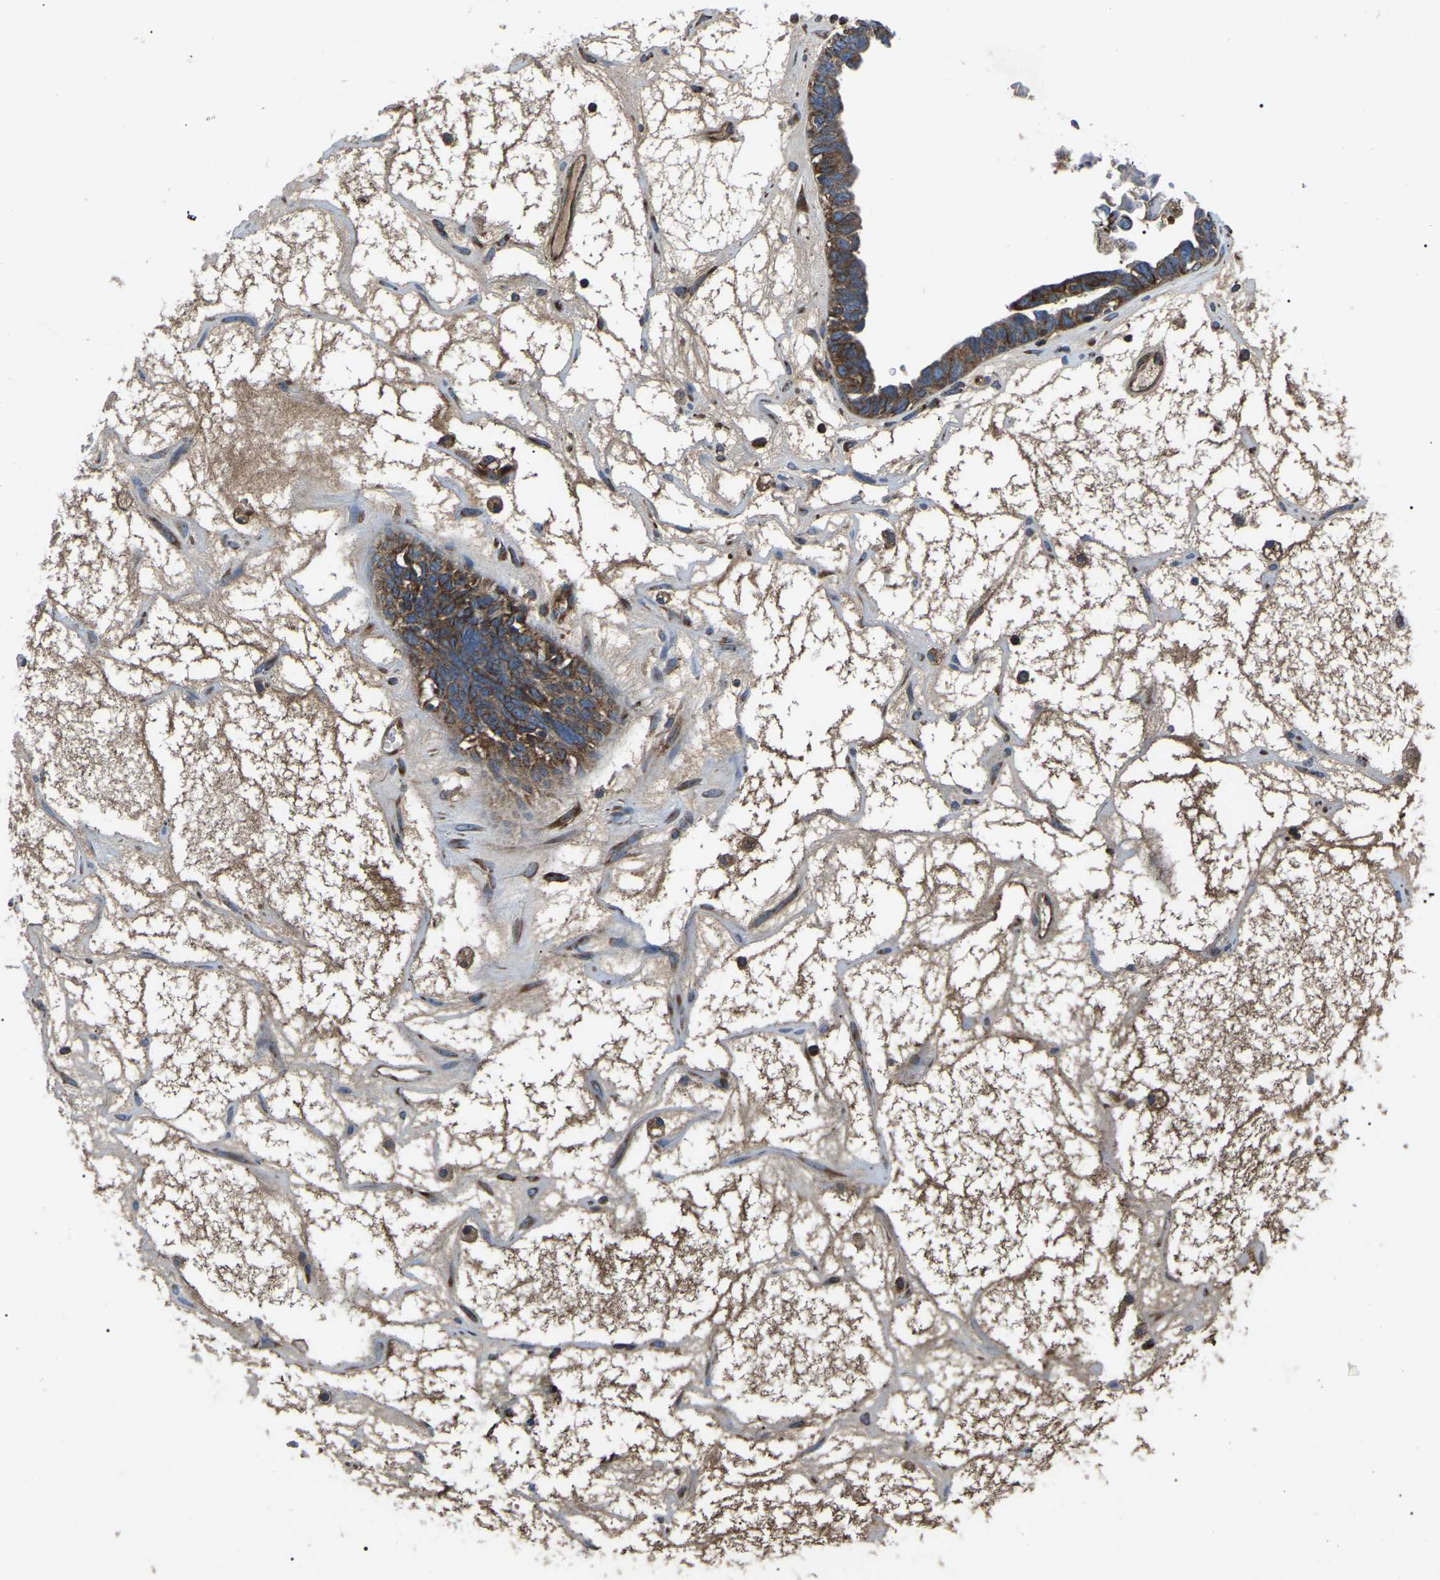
{"staining": {"intensity": "moderate", "quantity": ">75%", "location": "cytoplasmic/membranous"}, "tissue": "ovarian cancer", "cell_type": "Tumor cells", "image_type": "cancer", "snomed": [{"axis": "morphology", "description": "Cystadenocarcinoma, serous, NOS"}, {"axis": "topography", "description": "Ovary"}], "caption": "Ovarian cancer stained with DAB IHC exhibits medium levels of moderate cytoplasmic/membranous expression in approximately >75% of tumor cells. (Brightfield microscopy of DAB IHC at high magnification).", "gene": "PPM1E", "patient": {"sex": "female", "age": 79}}